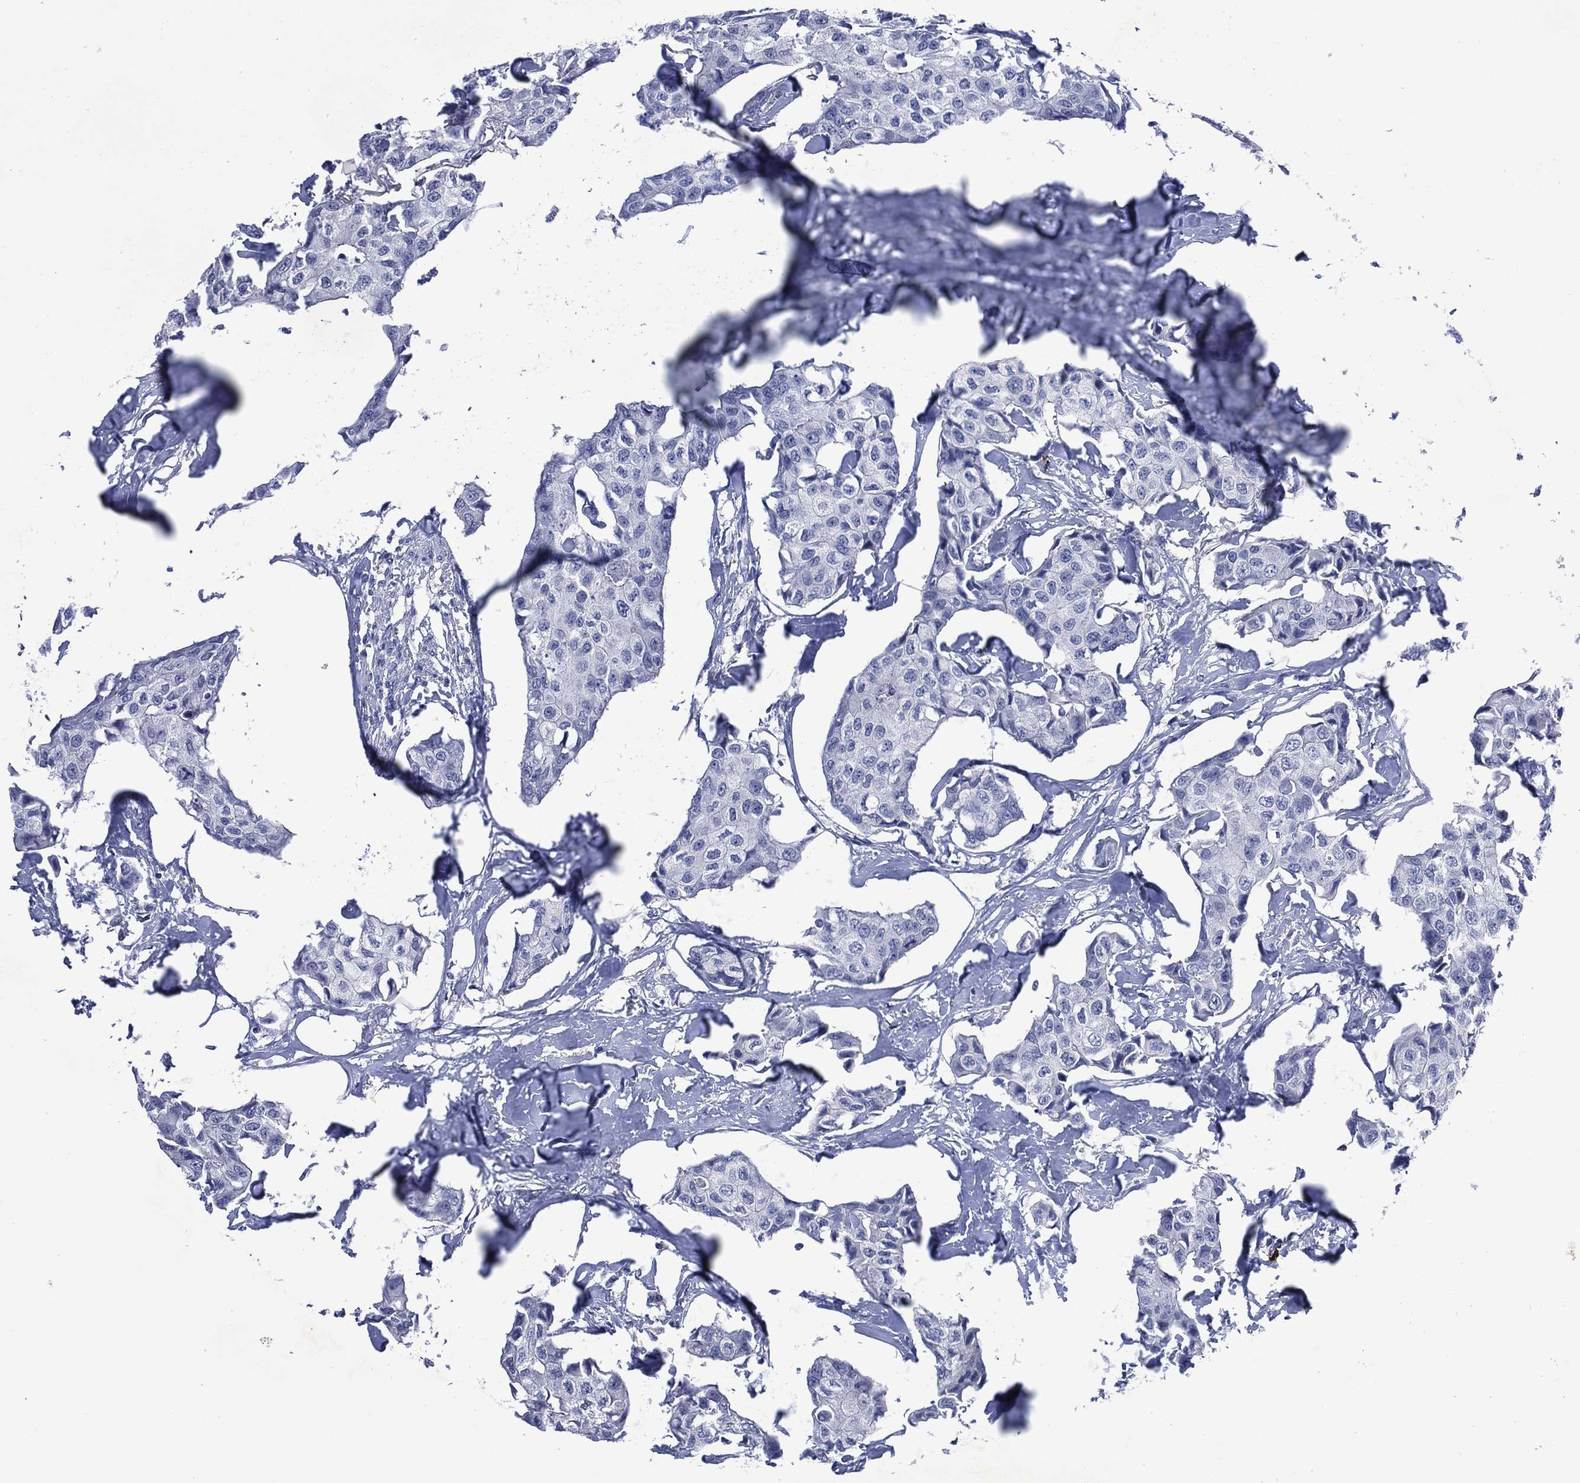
{"staining": {"intensity": "negative", "quantity": "none", "location": "none"}, "tissue": "breast cancer", "cell_type": "Tumor cells", "image_type": "cancer", "snomed": [{"axis": "morphology", "description": "Duct carcinoma"}, {"axis": "topography", "description": "Breast"}], "caption": "Tumor cells are negative for protein expression in human breast cancer.", "gene": "USP26", "patient": {"sex": "female", "age": 80}}